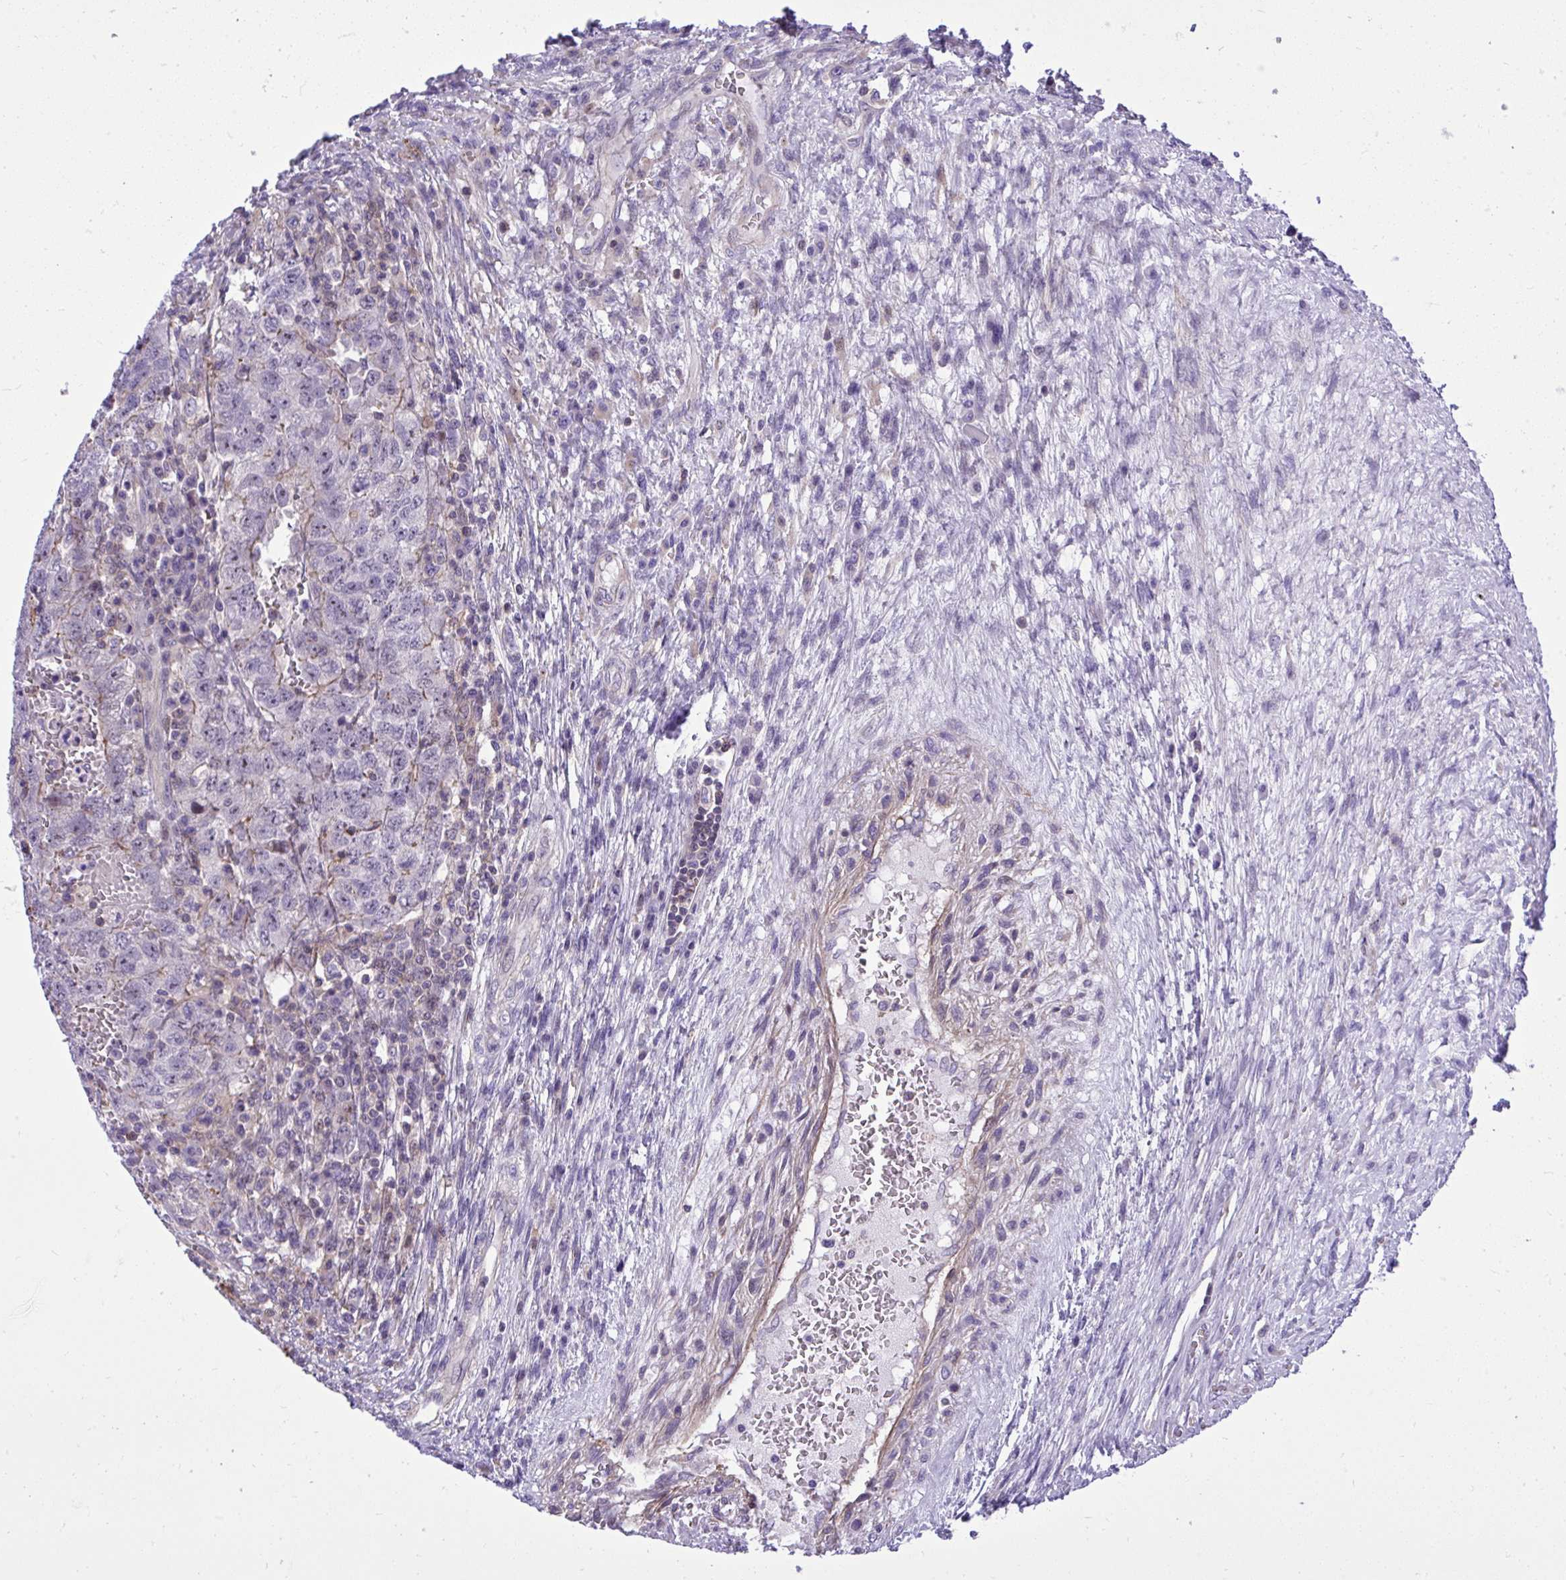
{"staining": {"intensity": "weak", "quantity": "<25%", "location": "cytoplasmic/membranous"}, "tissue": "testis cancer", "cell_type": "Tumor cells", "image_type": "cancer", "snomed": [{"axis": "morphology", "description": "Carcinoma, Embryonal, NOS"}, {"axis": "topography", "description": "Testis"}], "caption": "Tumor cells are negative for protein expression in human testis cancer. Brightfield microscopy of immunohistochemistry (IHC) stained with DAB (3,3'-diaminobenzidine) (brown) and hematoxylin (blue), captured at high magnification.", "gene": "GRK4", "patient": {"sex": "male", "age": 26}}